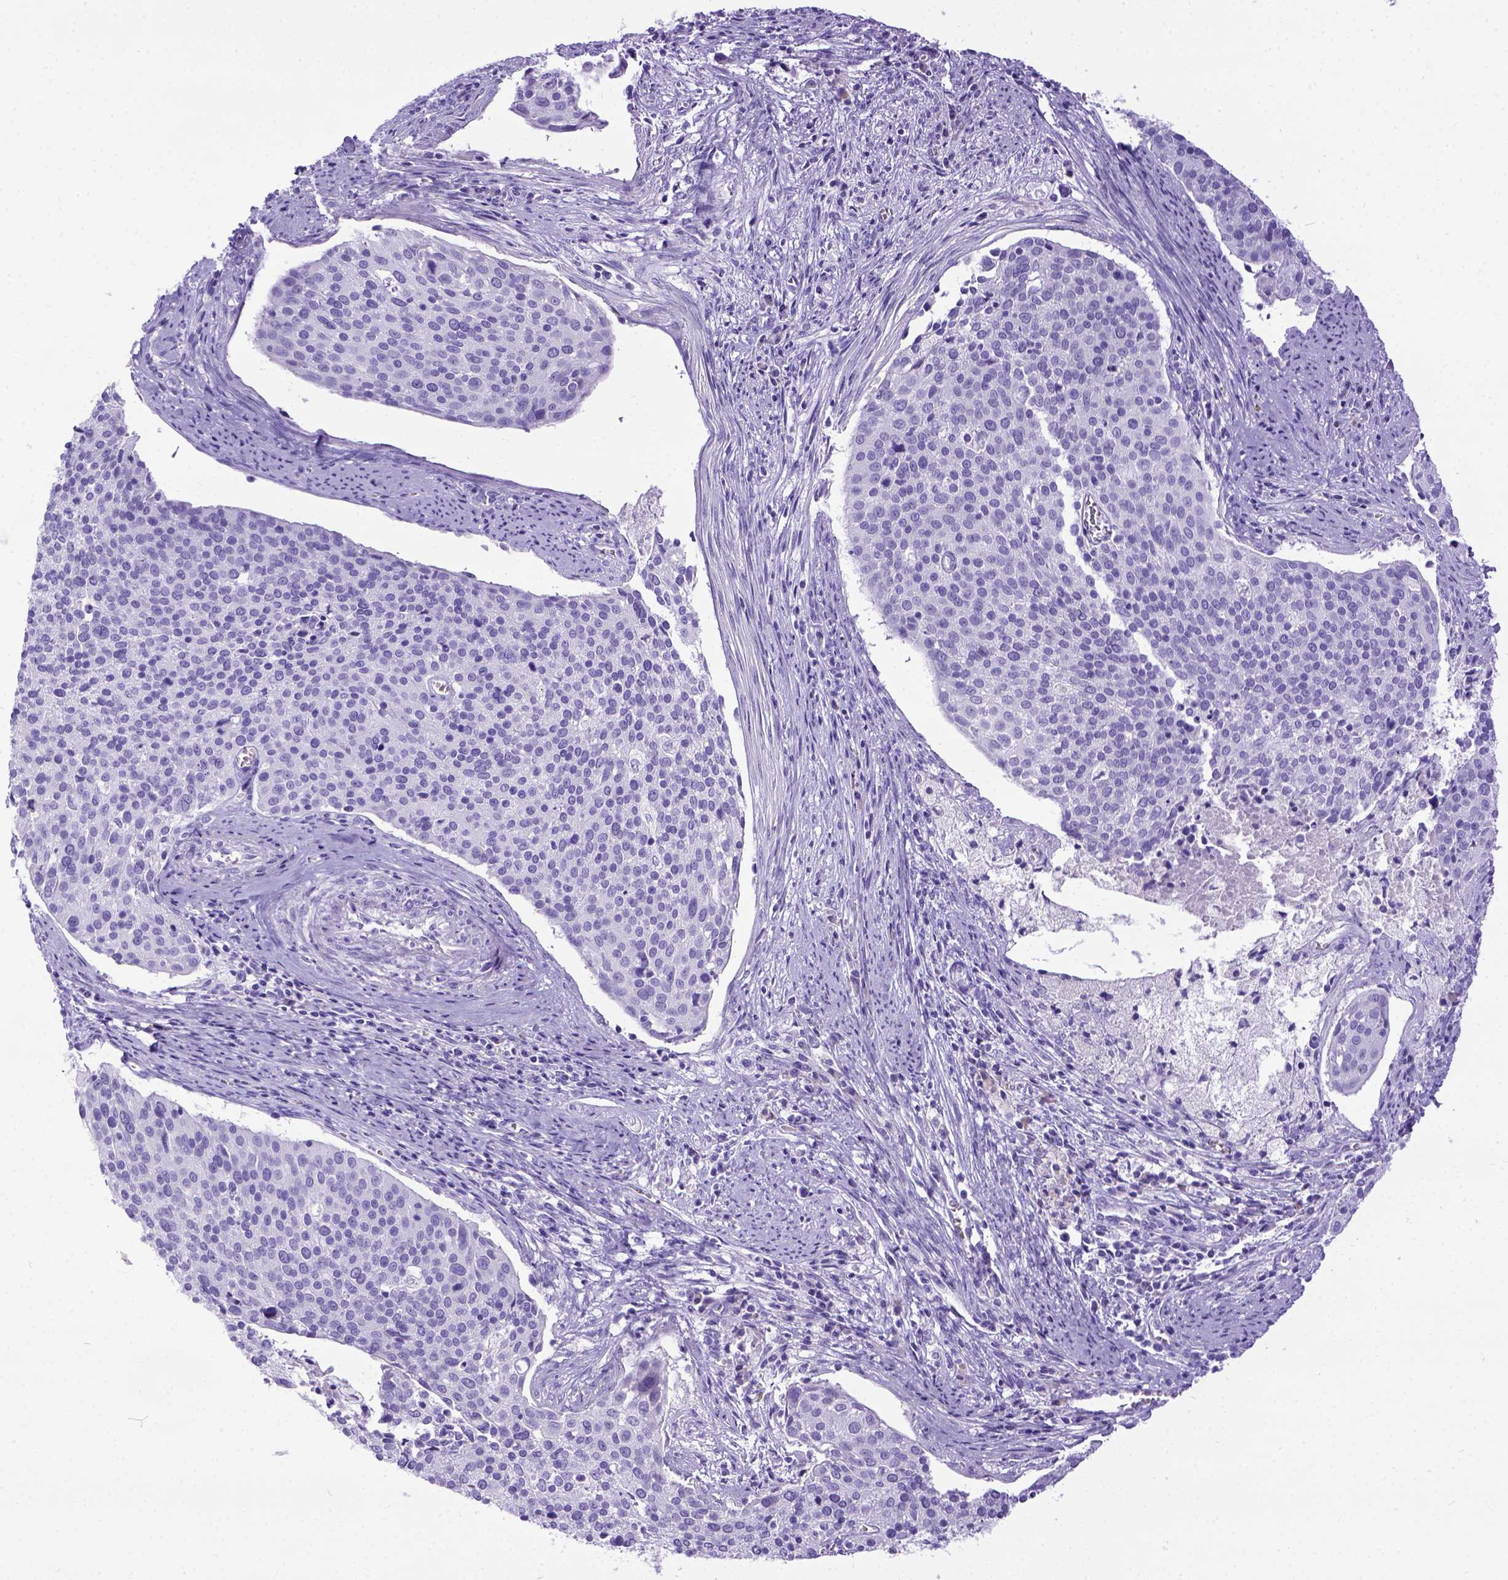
{"staining": {"intensity": "negative", "quantity": "none", "location": "none"}, "tissue": "cervical cancer", "cell_type": "Tumor cells", "image_type": "cancer", "snomed": [{"axis": "morphology", "description": "Squamous cell carcinoma, NOS"}, {"axis": "topography", "description": "Cervix"}], "caption": "Tumor cells are negative for protein expression in human cervical squamous cell carcinoma.", "gene": "IGF2", "patient": {"sex": "female", "age": 39}}